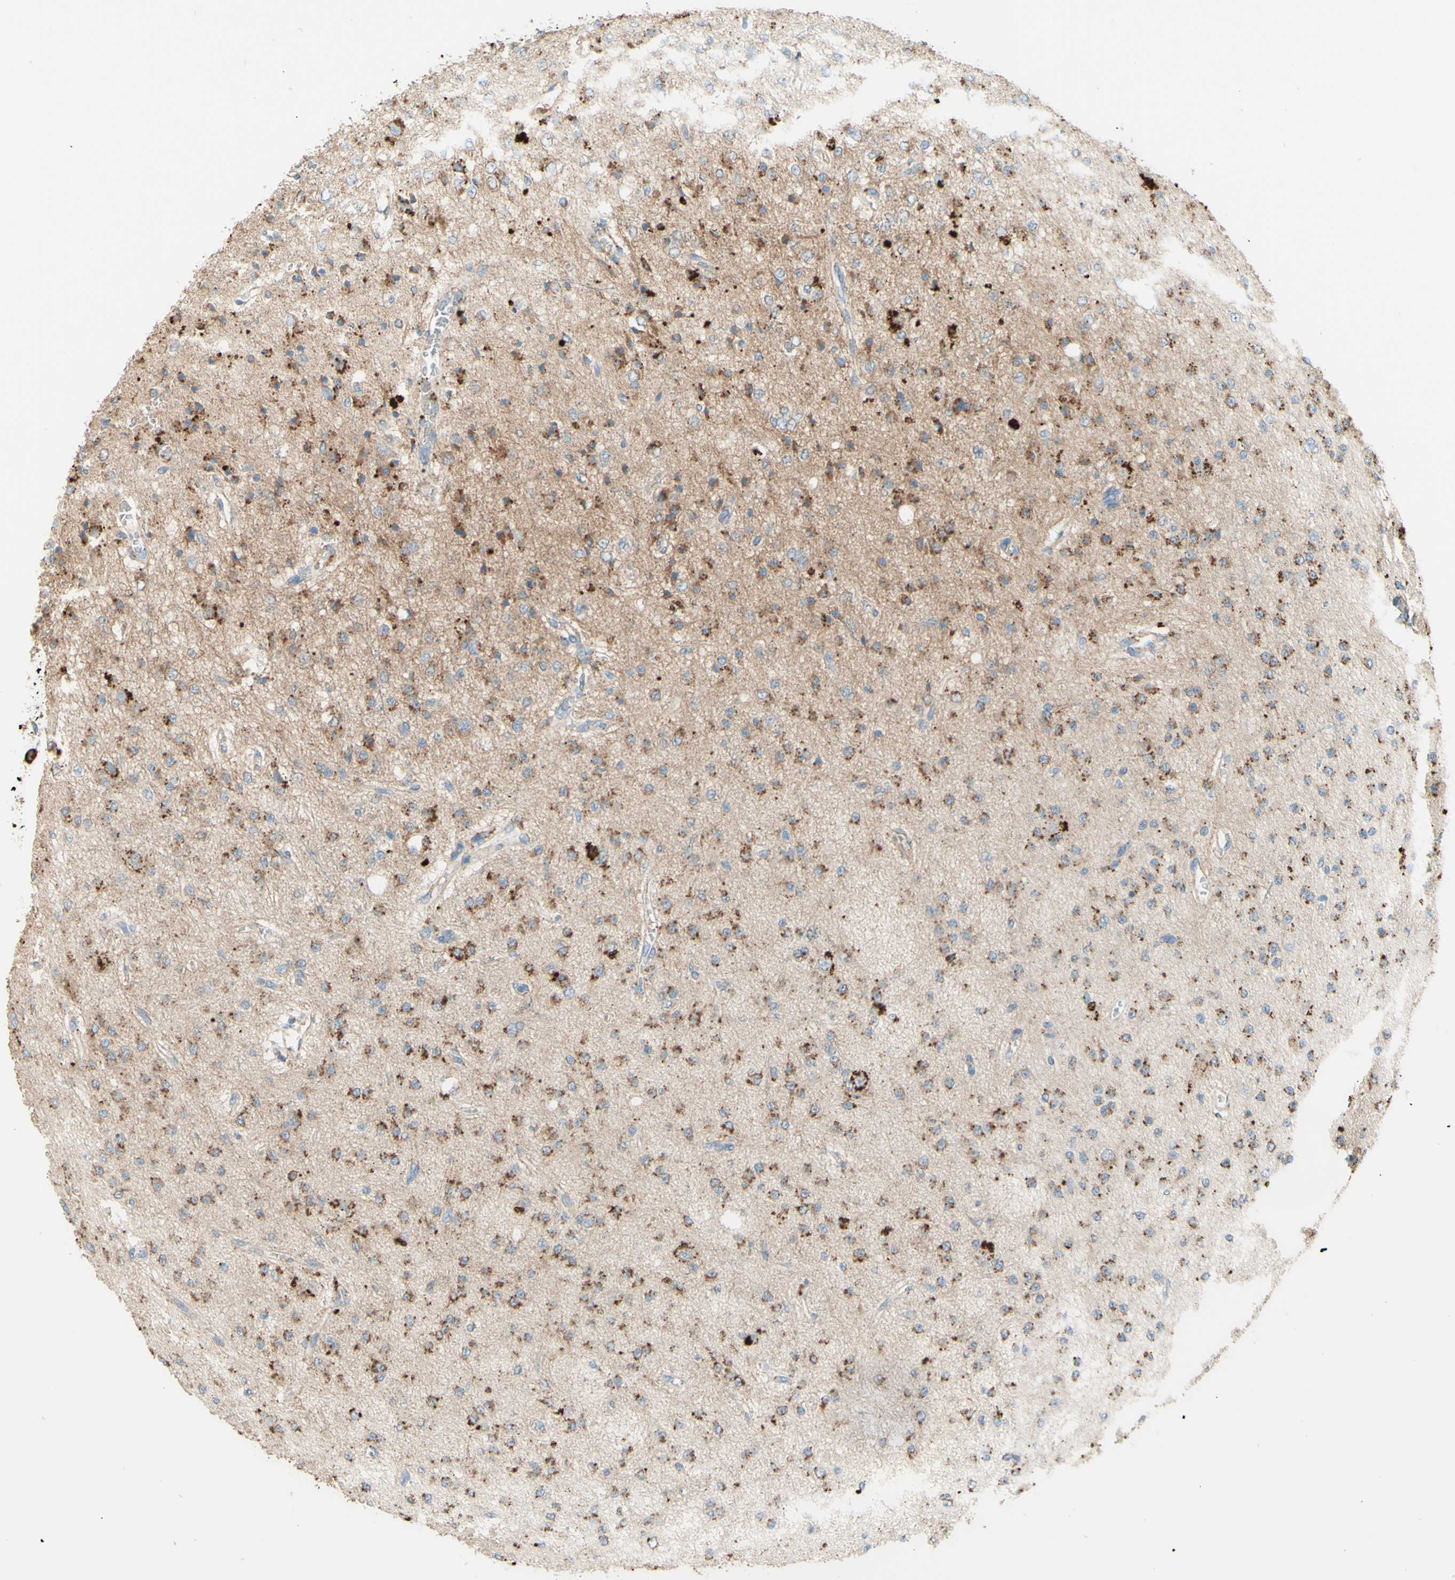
{"staining": {"intensity": "moderate", "quantity": ">75%", "location": "cytoplasmic/membranous"}, "tissue": "glioma", "cell_type": "Tumor cells", "image_type": "cancer", "snomed": [{"axis": "morphology", "description": "Glioma, malignant, Low grade"}, {"axis": "topography", "description": "Brain"}], "caption": "IHC (DAB (3,3'-diaminobenzidine)) staining of glioma displays moderate cytoplasmic/membranous protein staining in approximately >75% of tumor cells.", "gene": "ARMC10", "patient": {"sex": "male", "age": 38}}